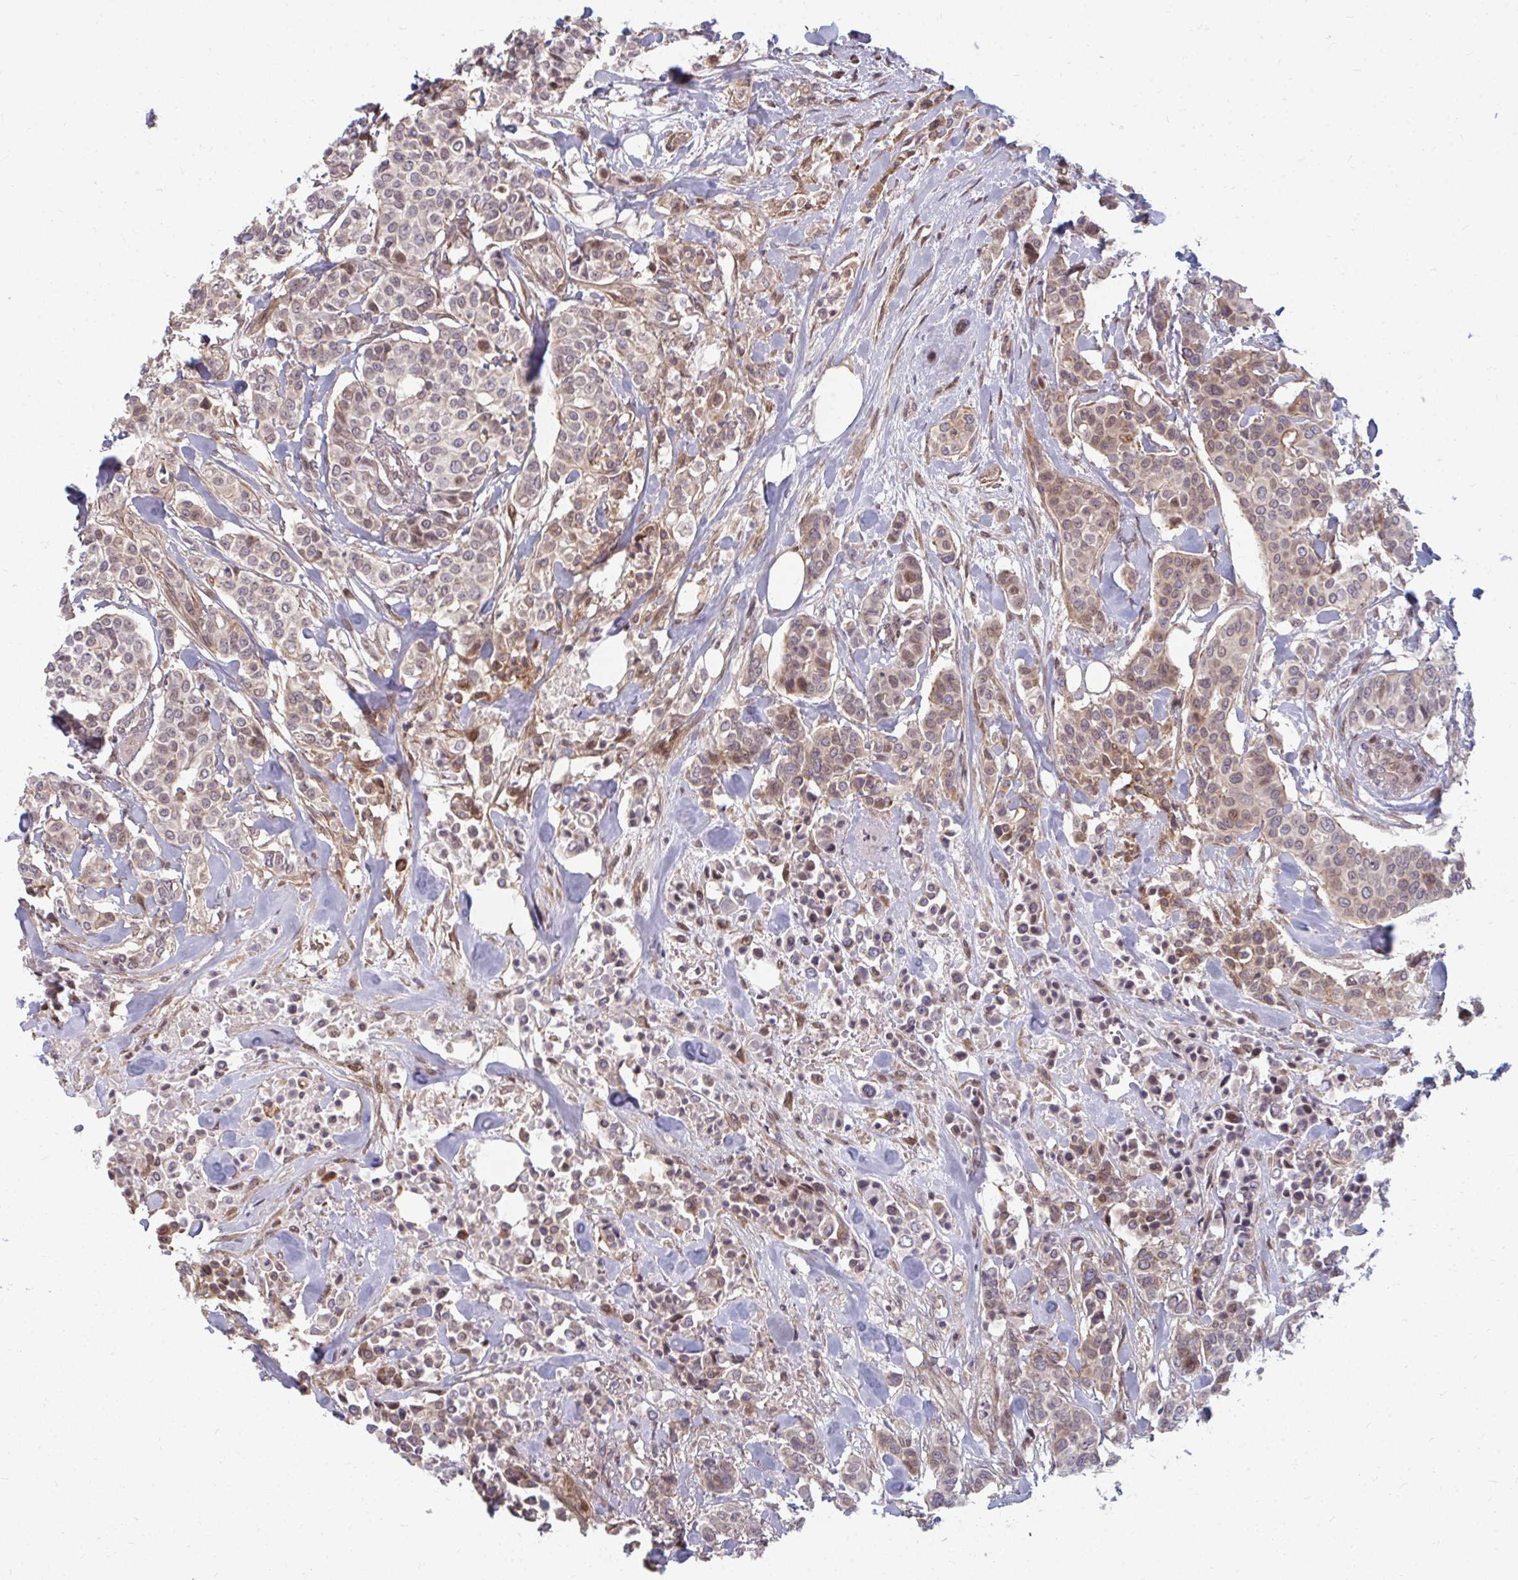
{"staining": {"intensity": "weak", "quantity": "25%-75%", "location": "cytoplasmic/membranous,nuclear"}, "tissue": "breast cancer", "cell_type": "Tumor cells", "image_type": "cancer", "snomed": [{"axis": "morphology", "description": "Lobular carcinoma"}, {"axis": "topography", "description": "Breast"}], "caption": "Weak cytoplasmic/membranous and nuclear staining for a protein is present in about 25%-75% of tumor cells of breast lobular carcinoma using IHC.", "gene": "ZNF285", "patient": {"sex": "female", "age": 51}}